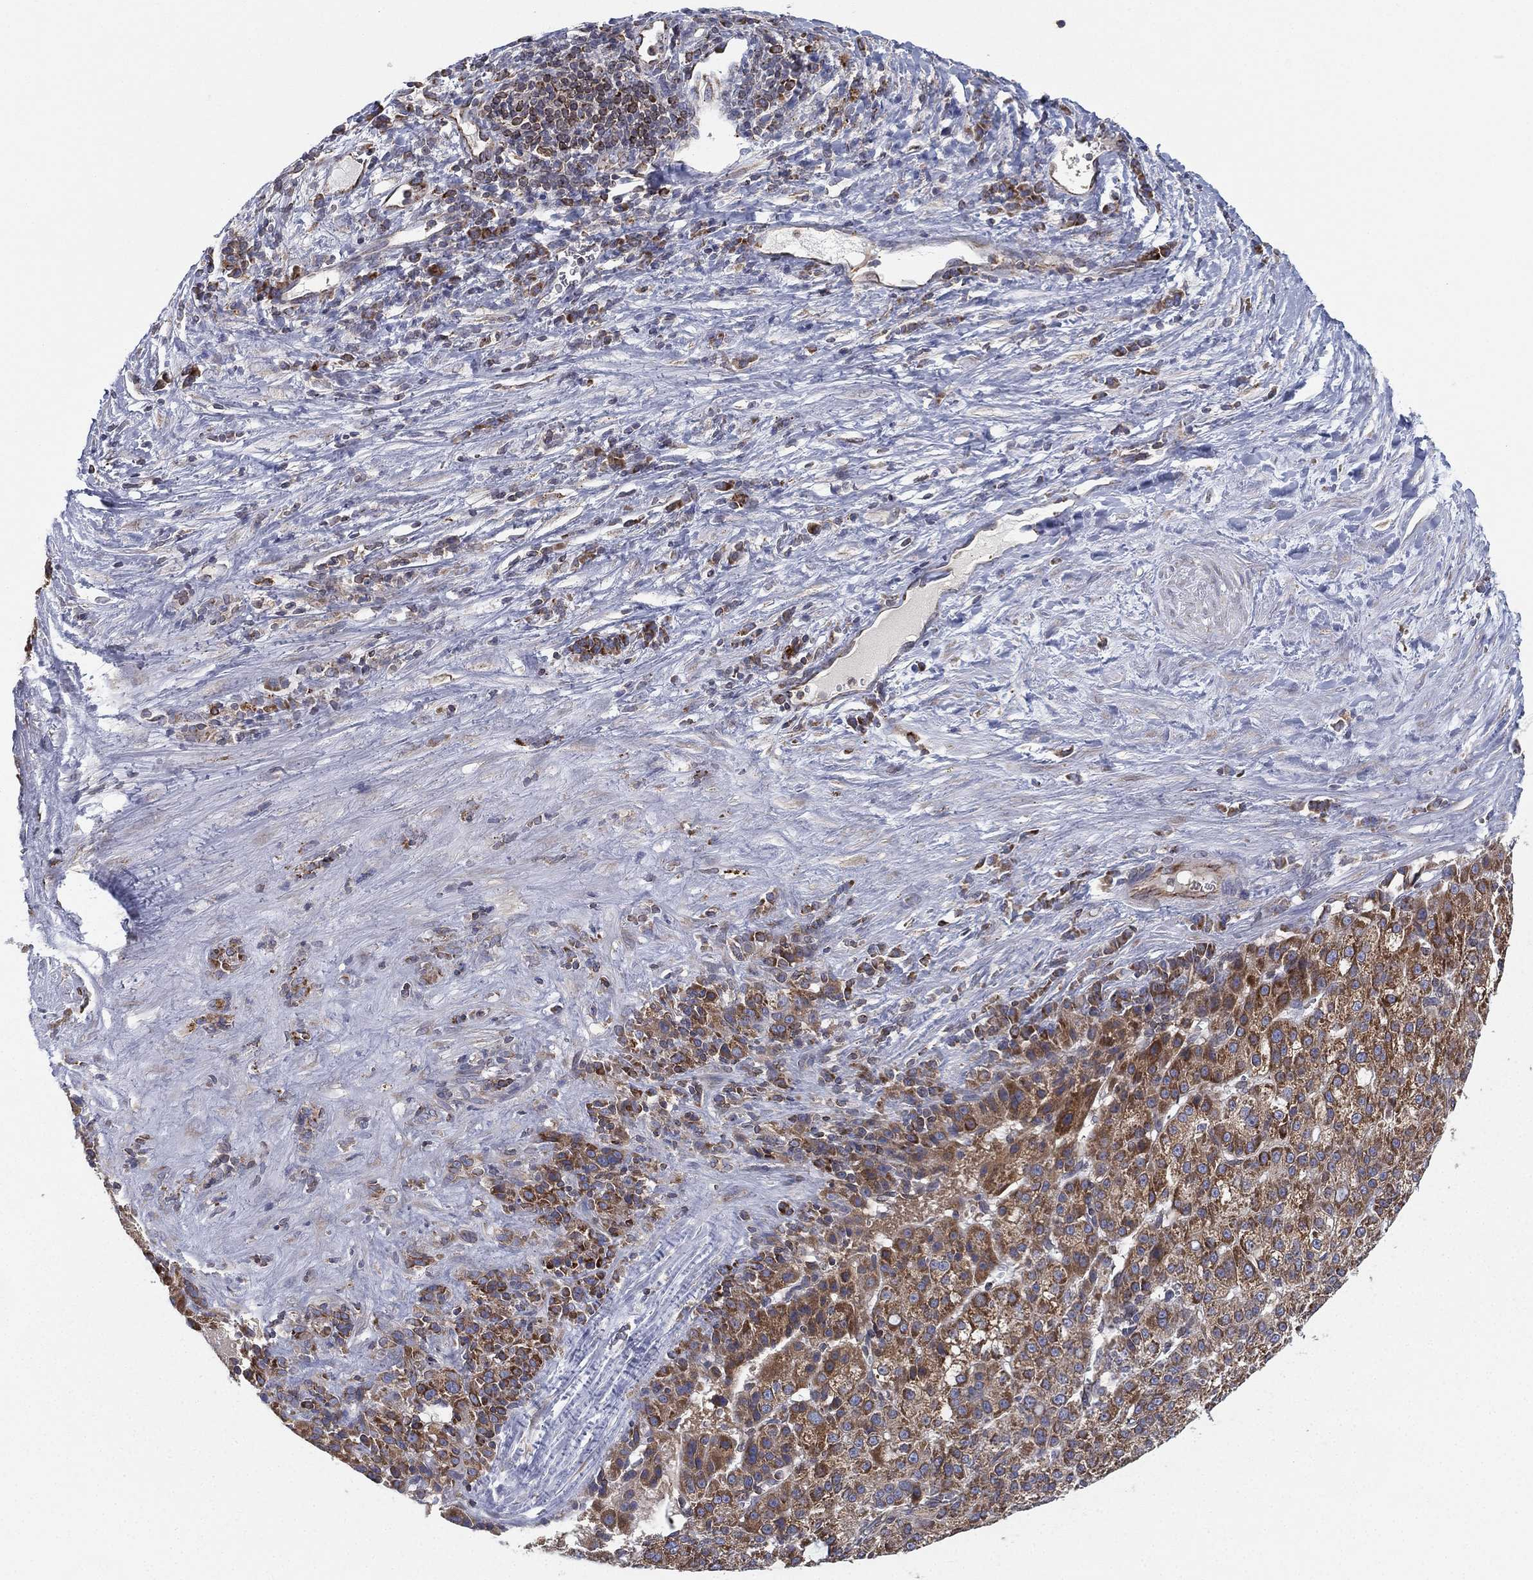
{"staining": {"intensity": "moderate", "quantity": "25%-75%", "location": "cytoplasmic/membranous"}, "tissue": "liver cancer", "cell_type": "Tumor cells", "image_type": "cancer", "snomed": [{"axis": "morphology", "description": "Carcinoma, Hepatocellular, NOS"}, {"axis": "topography", "description": "Liver"}], "caption": "Immunohistochemistry (IHC) (DAB) staining of human liver hepatocellular carcinoma exhibits moderate cytoplasmic/membranous protein staining in approximately 25%-75% of tumor cells.", "gene": "CYB5B", "patient": {"sex": "female", "age": 60}}